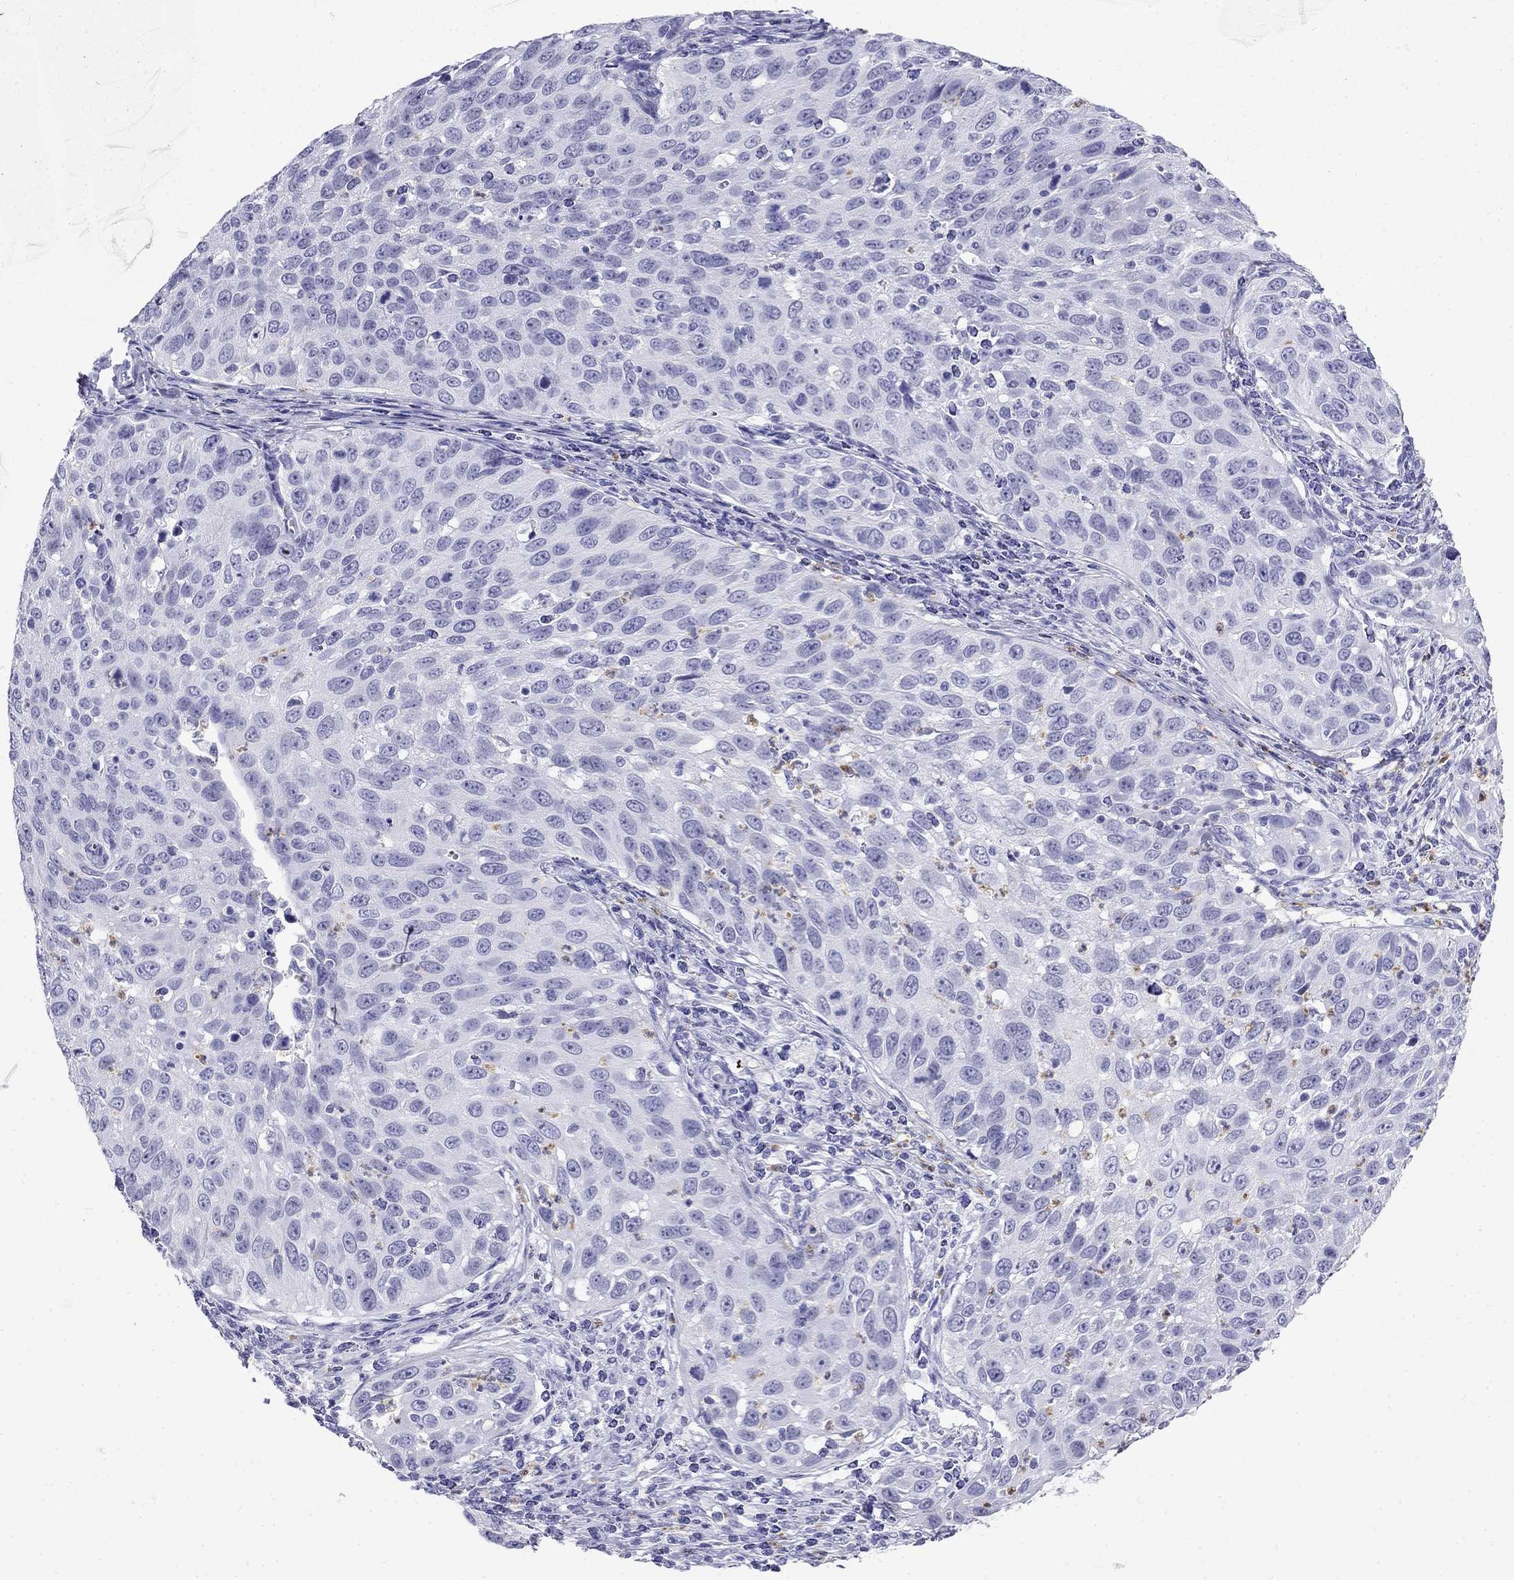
{"staining": {"intensity": "negative", "quantity": "none", "location": "none"}, "tissue": "cervical cancer", "cell_type": "Tumor cells", "image_type": "cancer", "snomed": [{"axis": "morphology", "description": "Squamous cell carcinoma, NOS"}, {"axis": "topography", "description": "Cervix"}], "caption": "This photomicrograph is of squamous cell carcinoma (cervical) stained with immunohistochemistry to label a protein in brown with the nuclei are counter-stained blue. There is no positivity in tumor cells.", "gene": "PPP1R36", "patient": {"sex": "female", "age": 26}}